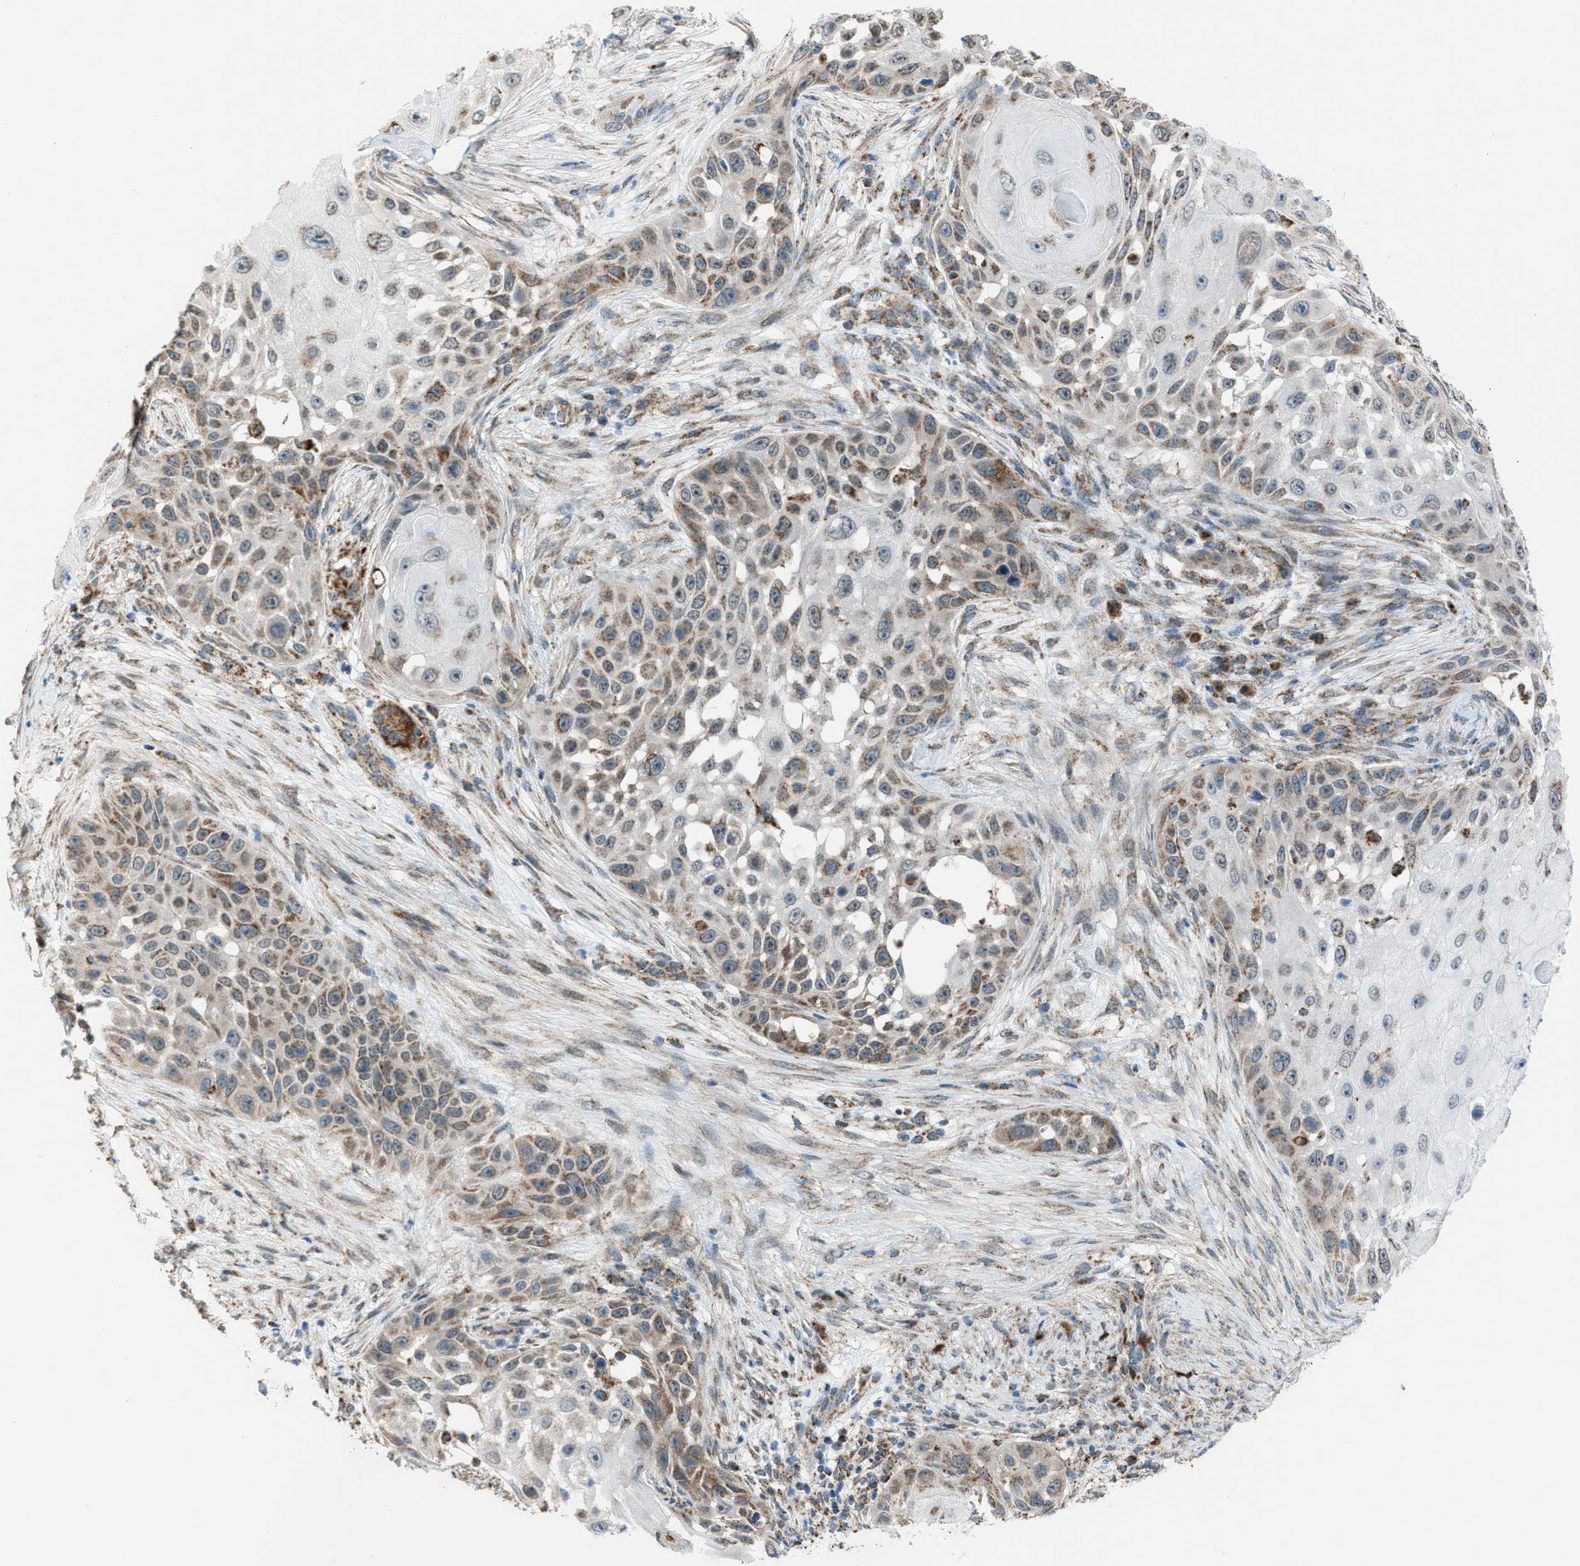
{"staining": {"intensity": "moderate", "quantity": "25%-75%", "location": "cytoplasmic/membranous"}, "tissue": "skin cancer", "cell_type": "Tumor cells", "image_type": "cancer", "snomed": [{"axis": "morphology", "description": "Squamous cell carcinoma, NOS"}, {"axis": "topography", "description": "Skin"}], "caption": "A brown stain shows moderate cytoplasmic/membranous expression of a protein in skin cancer (squamous cell carcinoma) tumor cells.", "gene": "SRM", "patient": {"sex": "female", "age": 44}}